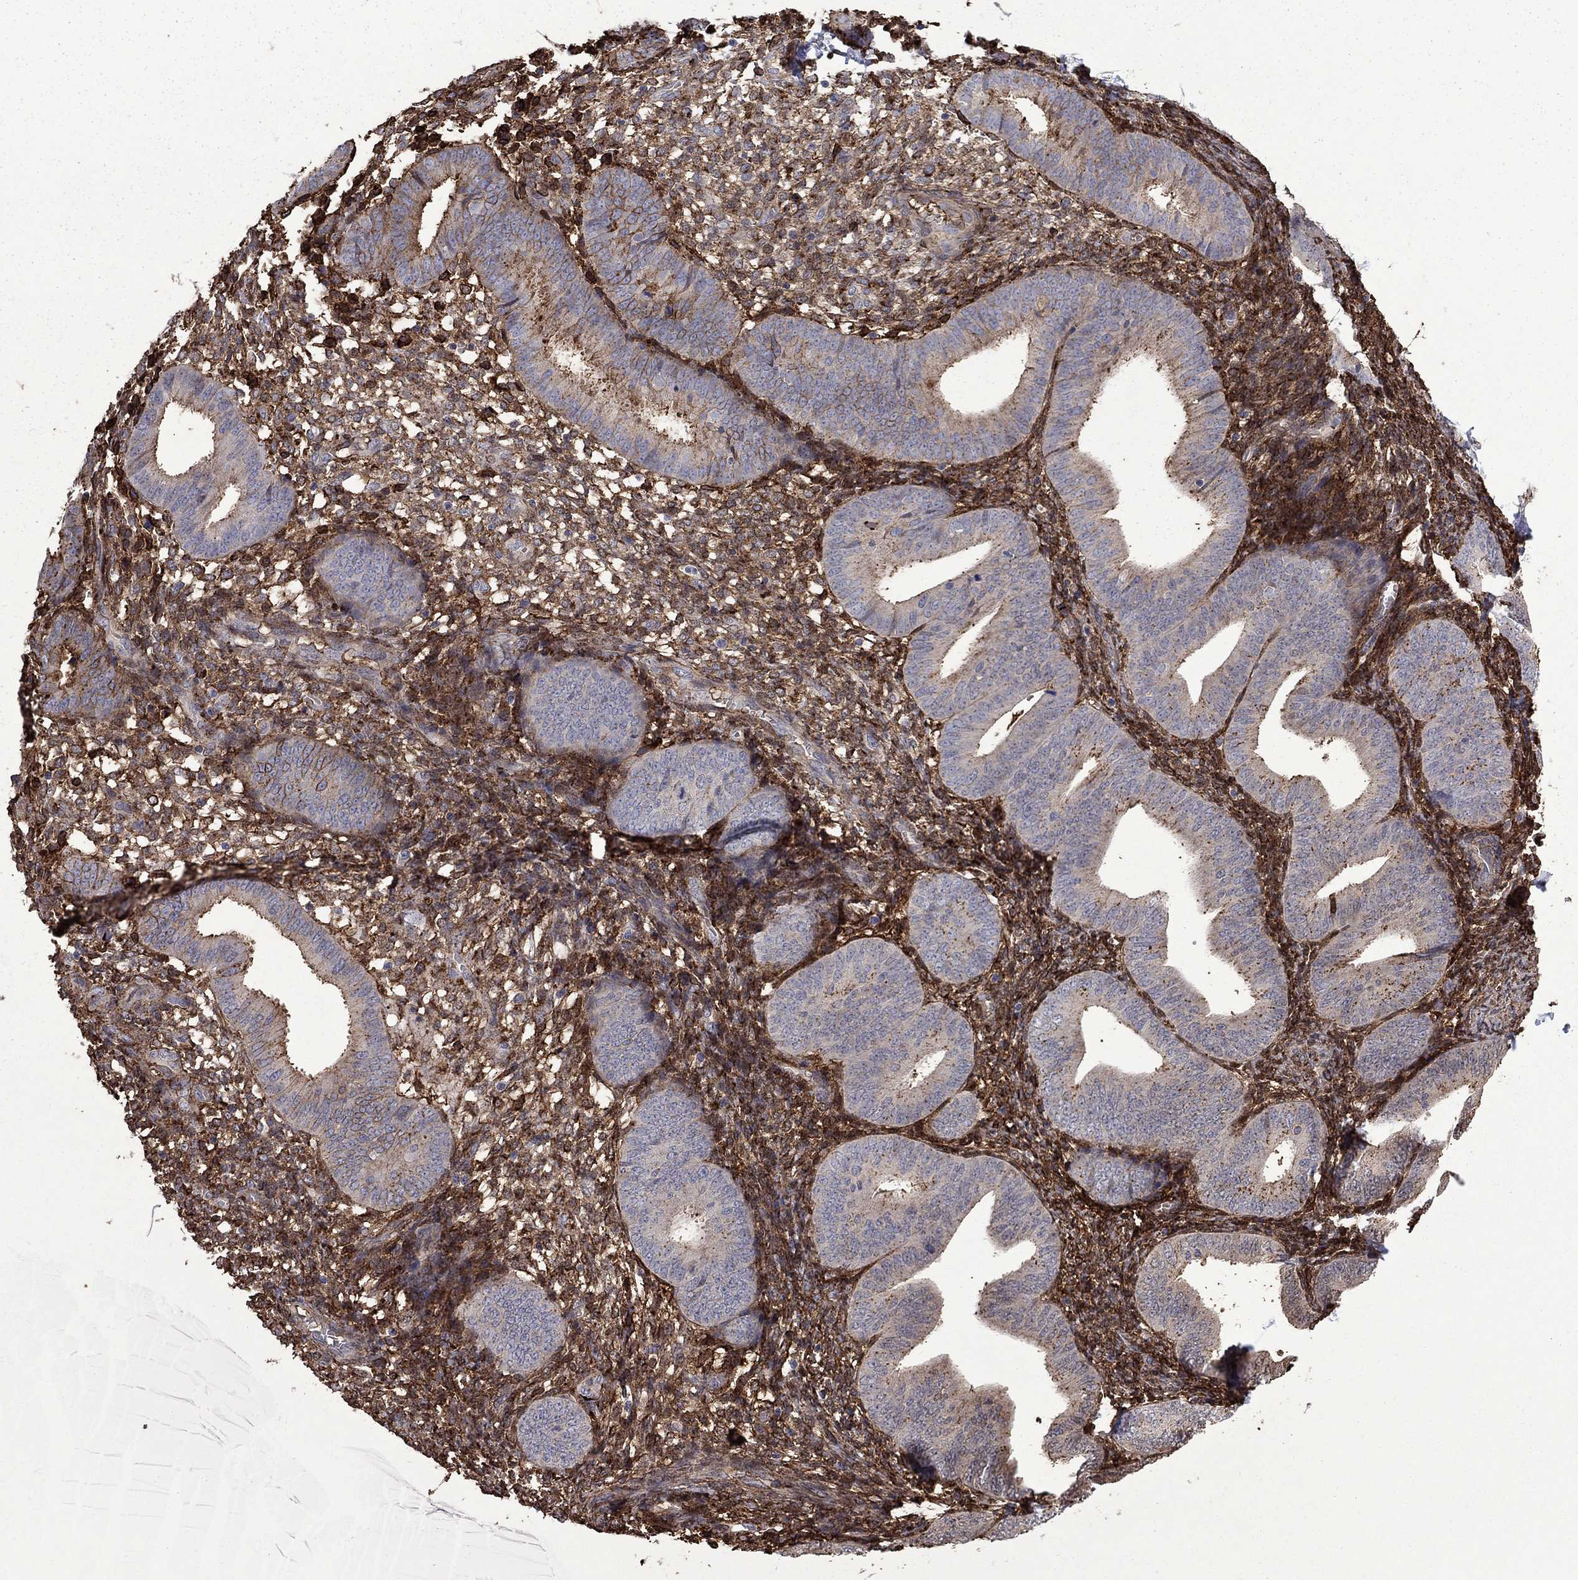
{"staining": {"intensity": "strong", "quantity": "25%-75%", "location": "cytoplasmic/membranous"}, "tissue": "endometrium", "cell_type": "Cells in endometrial stroma", "image_type": "normal", "snomed": [{"axis": "morphology", "description": "Normal tissue, NOS"}, {"axis": "topography", "description": "Endometrium"}], "caption": "Brown immunohistochemical staining in normal human endometrium exhibits strong cytoplasmic/membranous staining in about 25%-75% of cells in endometrial stroma. The protein of interest is shown in brown color, while the nuclei are stained blue.", "gene": "PLAU", "patient": {"sex": "female", "age": 39}}